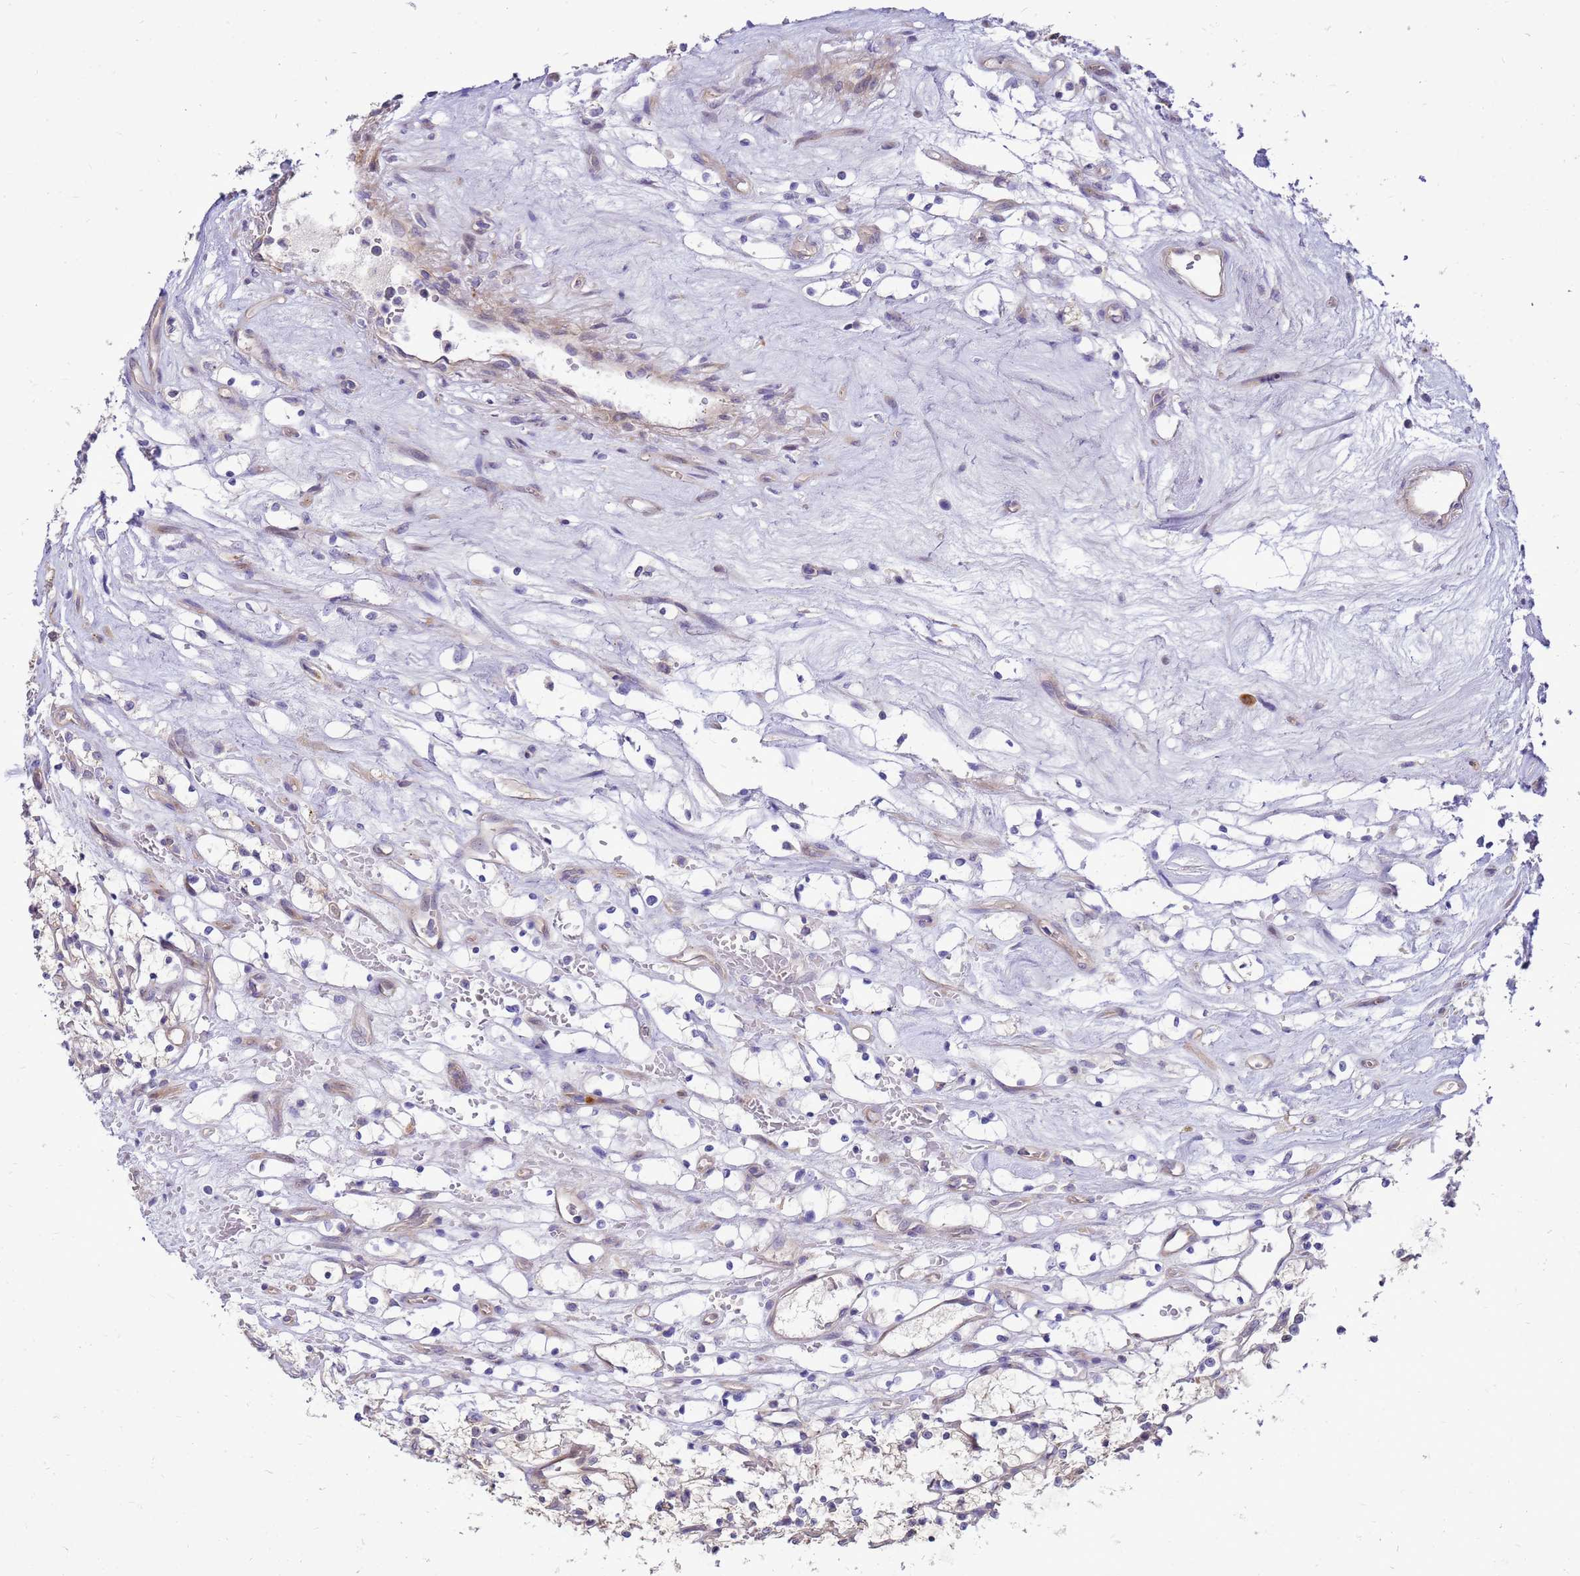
{"staining": {"intensity": "weak", "quantity": "25%-75%", "location": "cytoplasmic/membranous"}, "tissue": "renal cancer", "cell_type": "Tumor cells", "image_type": "cancer", "snomed": [{"axis": "morphology", "description": "Adenocarcinoma, NOS"}, {"axis": "topography", "description": "Kidney"}], "caption": "Immunohistochemistry staining of adenocarcinoma (renal), which demonstrates low levels of weak cytoplasmic/membranous staining in about 25%-75% of tumor cells indicating weak cytoplasmic/membranous protein expression. The staining was performed using DAB (brown) for protein detection and nuclei were counterstained in hematoxylin (blue).", "gene": "ENOPH1", "patient": {"sex": "female", "age": 69}}